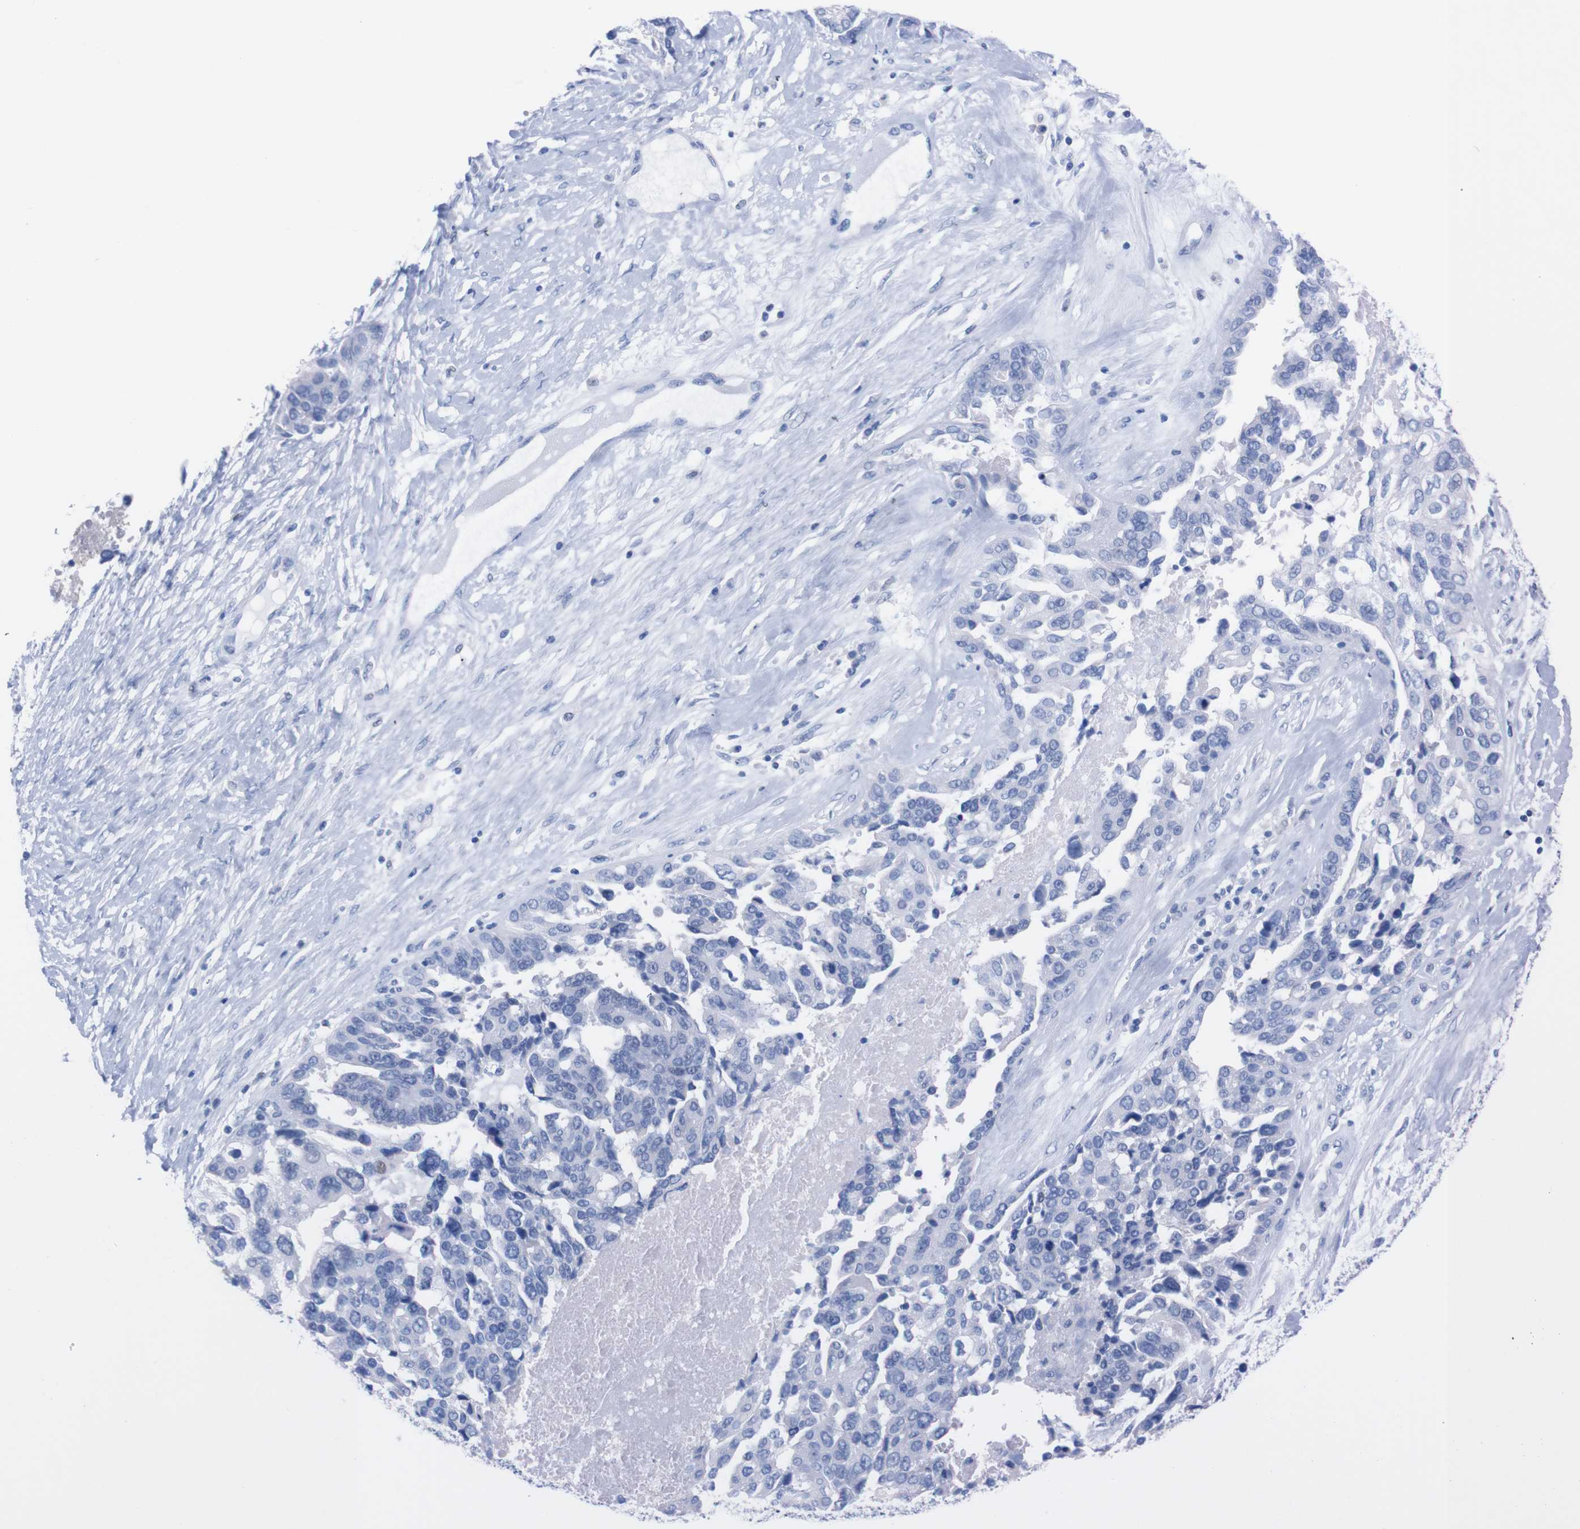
{"staining": {"intensity": "negative", "quantity": "none", "location": "none"}, "tissue": "ovarian cancer", "cell_type": "Tumor cells", "image_type": "cancer", "snomed": [{"axis": "morphology", "description": "Cystadenocarcinoma, serous, NOS"}, {"axis": "topography", "description": "Ovary"}], "caption": "IHC photomicrograph of neoplastic tissue: ovarian cancer (serous cystadenocarcinoma) stained with DAB (3,3'-diaminobenzidine) shows no significant protein positivity in tumor cells. Brightfield microscopy of IHC stained with DAB (brown) and hematoxylin (blue), captured at high magnification.", "gene": "P2RY12", "patient": {"sex": "female", "age": 44}}